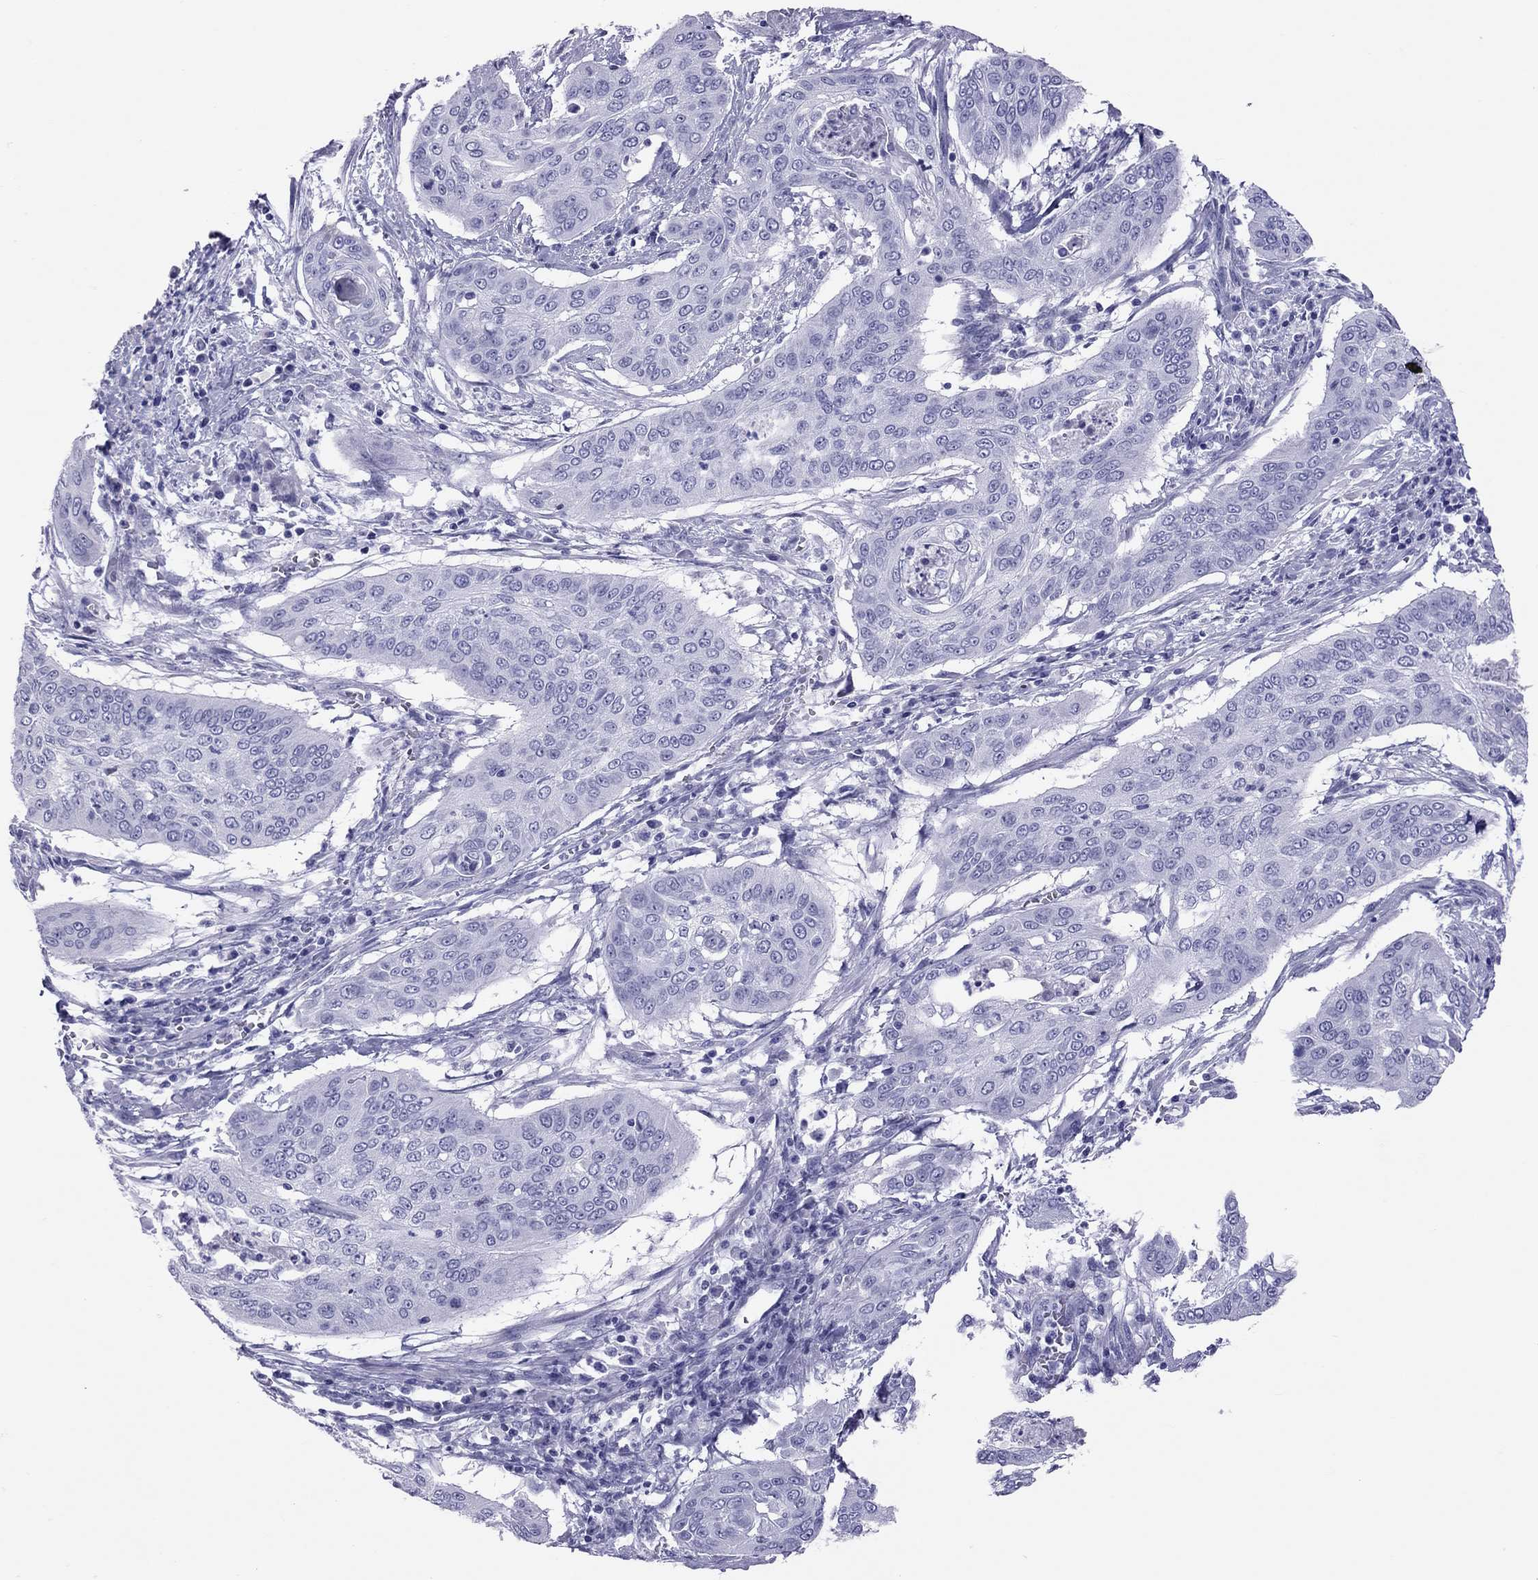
{"staining": {"intensity": "negative", "quantity": "none", "location": "none"}, "tissue": "cervical cancer", "cell_type": "Tumor cells", "image_type": "cancer", "snomed": [{"axis": "morphology", "description": "Squamous cell carcinoma, NOS"}, {"axis": "topography", "description": "Cervix"}], "caption": "This is an IHC micrograph of human cervical squamous cell carcinoma. There is no positivity in tumor cells.", "gene": "STAG3", "patient": {"sex": "female", "age": 39}}